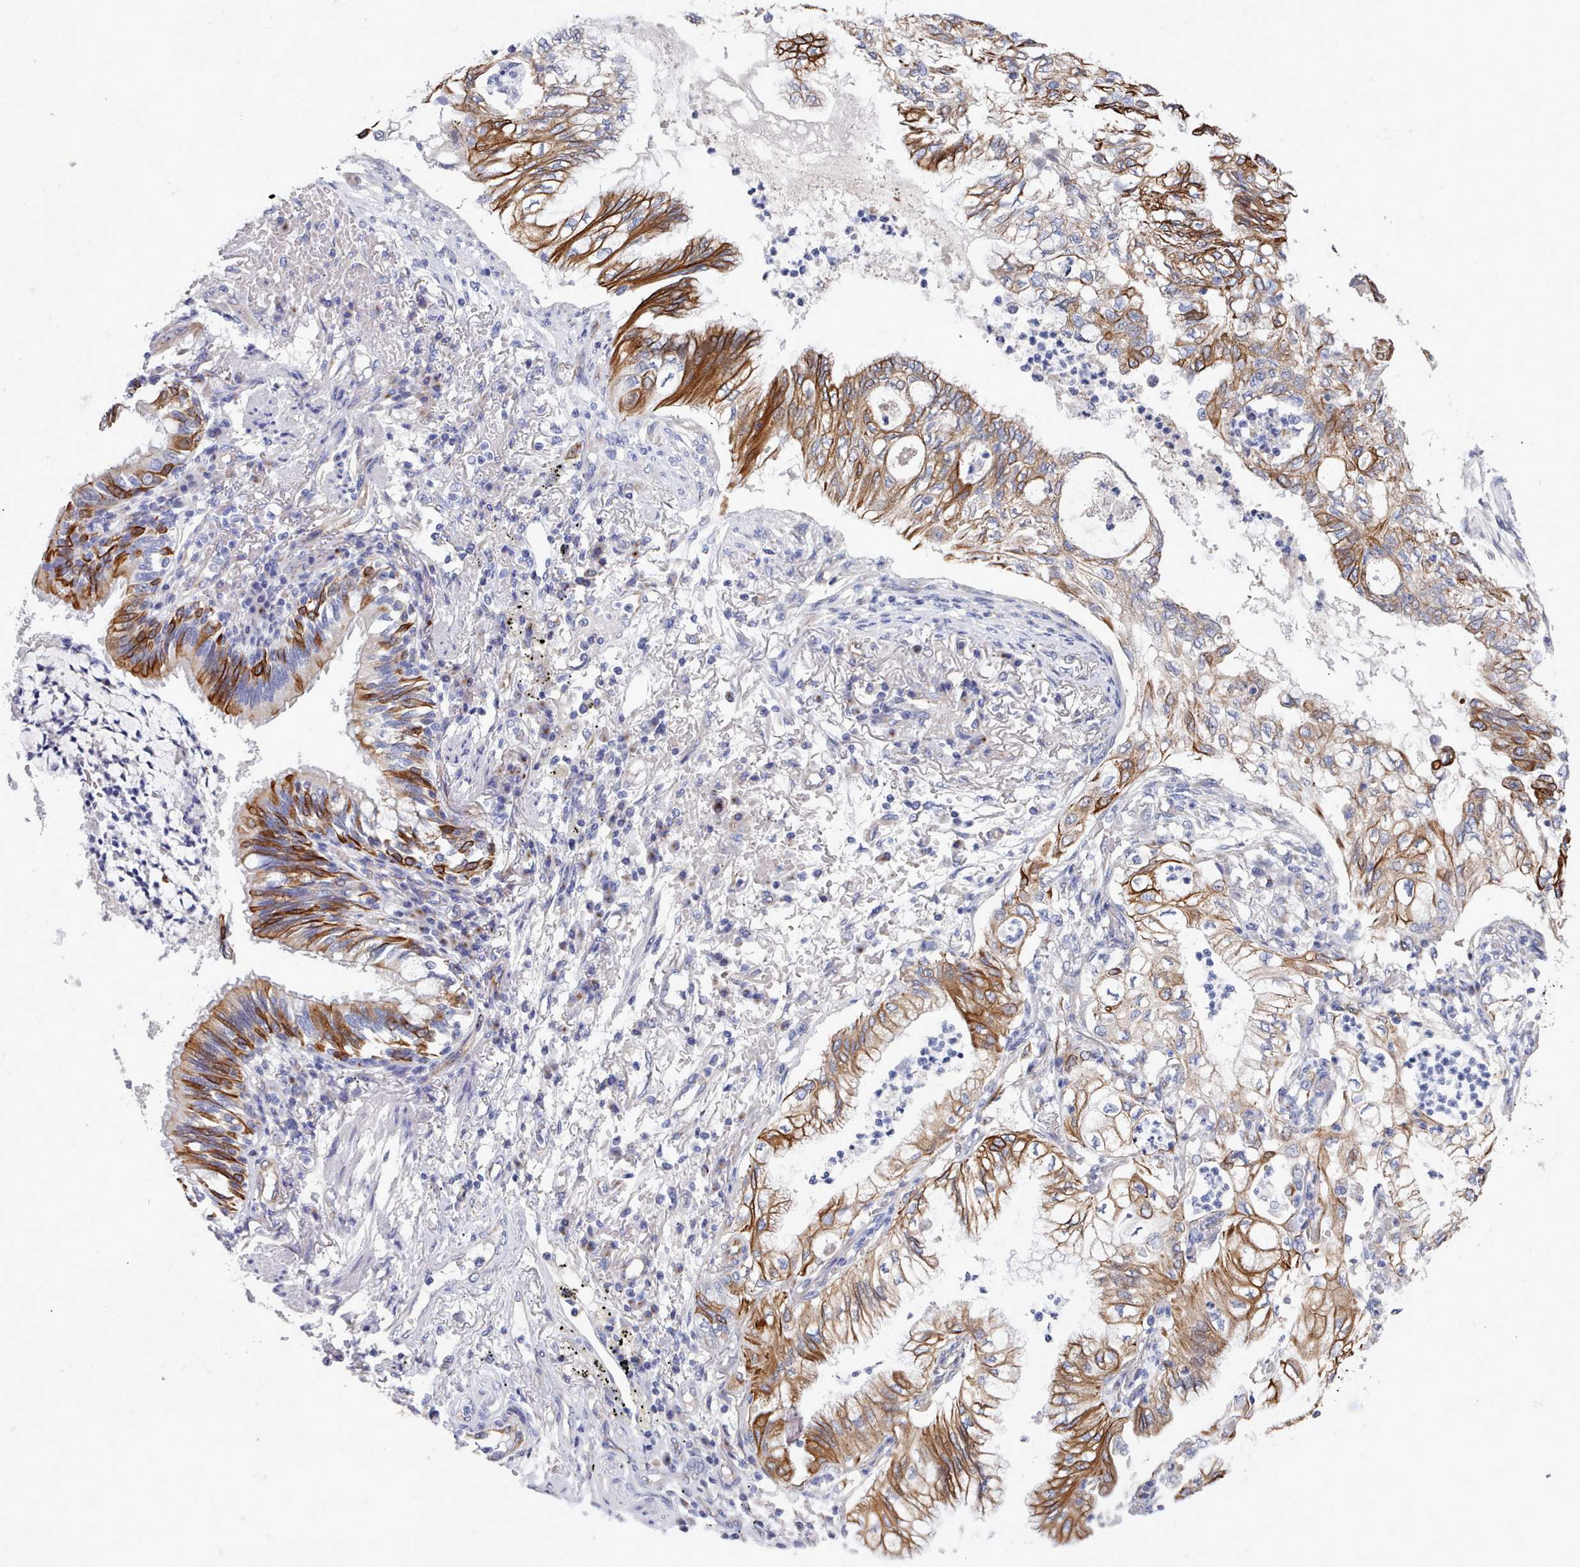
{"staining": {"intensity": "strong", "quantity": ">75%", "location": "cytoplasmic/membranous"}, "tissue": "lung cancer", "cell_type": "Tumor cells", "image_type": "cancer", "snomed": [{"axis": "morphology", "description": "Adenocarcinoma, NOS"}, {"axis": "topography", "description": "Lung"}], "caption": "DAB immunohistochemical staining of adenocarcinoma (lung) shows strong cytoplasmic/membranous protein staining in approximately >75% of tumor cells.", "gene": "PDE4C", "patient": {"sex": "female", "age": 70}}